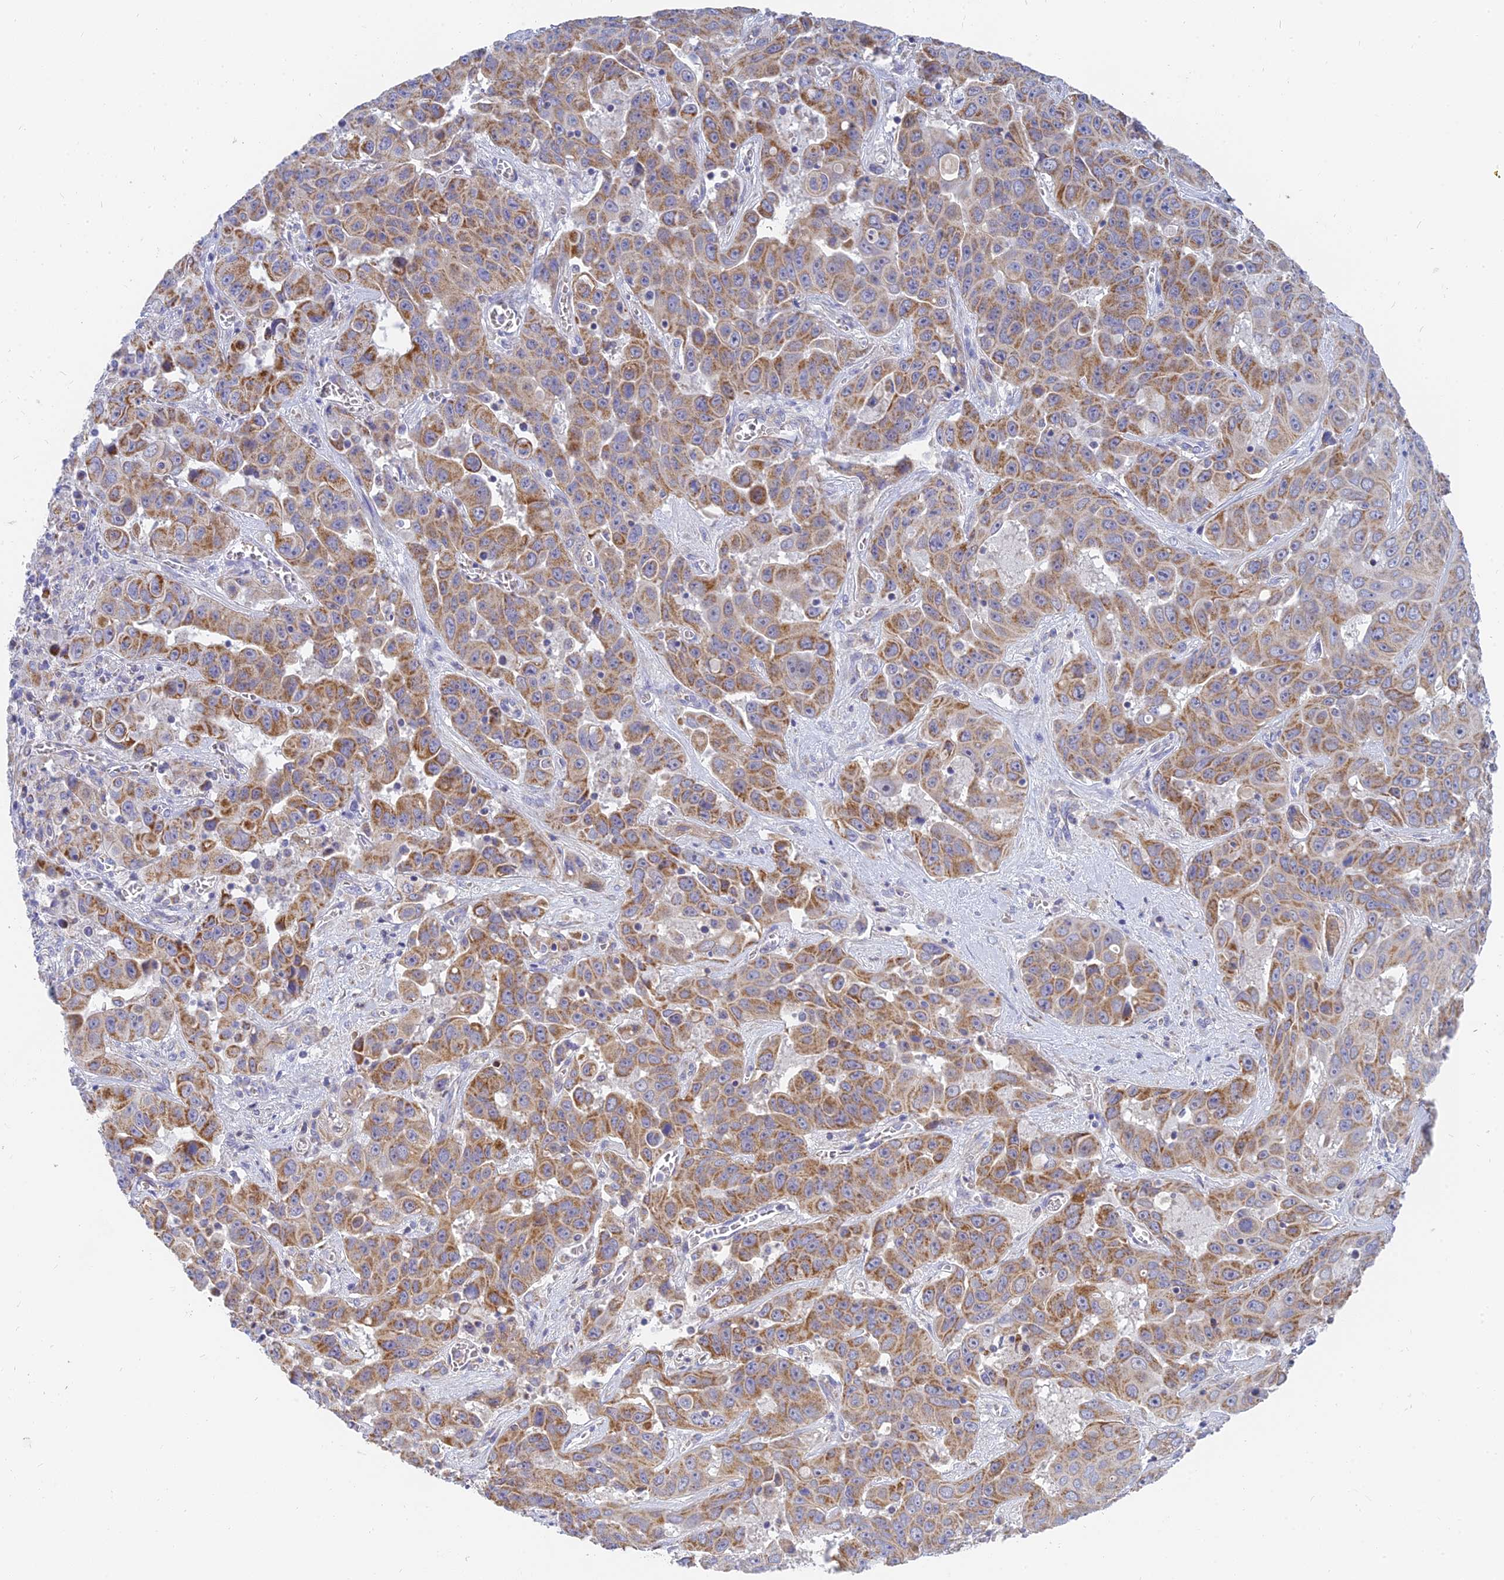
{"staining": {"intensity": "moderate", "quantity": ">75%", "location": "cytoplasmic/membranous"}, "tissue": "liver cancer", "cell_type": "Tumor cells", "image_type": "cancer", "snomed": [{"axis": "morphology", "description": "Cholangiocarcinoma"}, {"axis": "topography", "description": "Liver"}], "caption": "The immunohistochemical stain highlights moderate cytoplasmic/membranous staining in tumor cells of liver cancer tissue.", "gene": "MRPL15", "patient": {"sex": "female", "age": 52}}